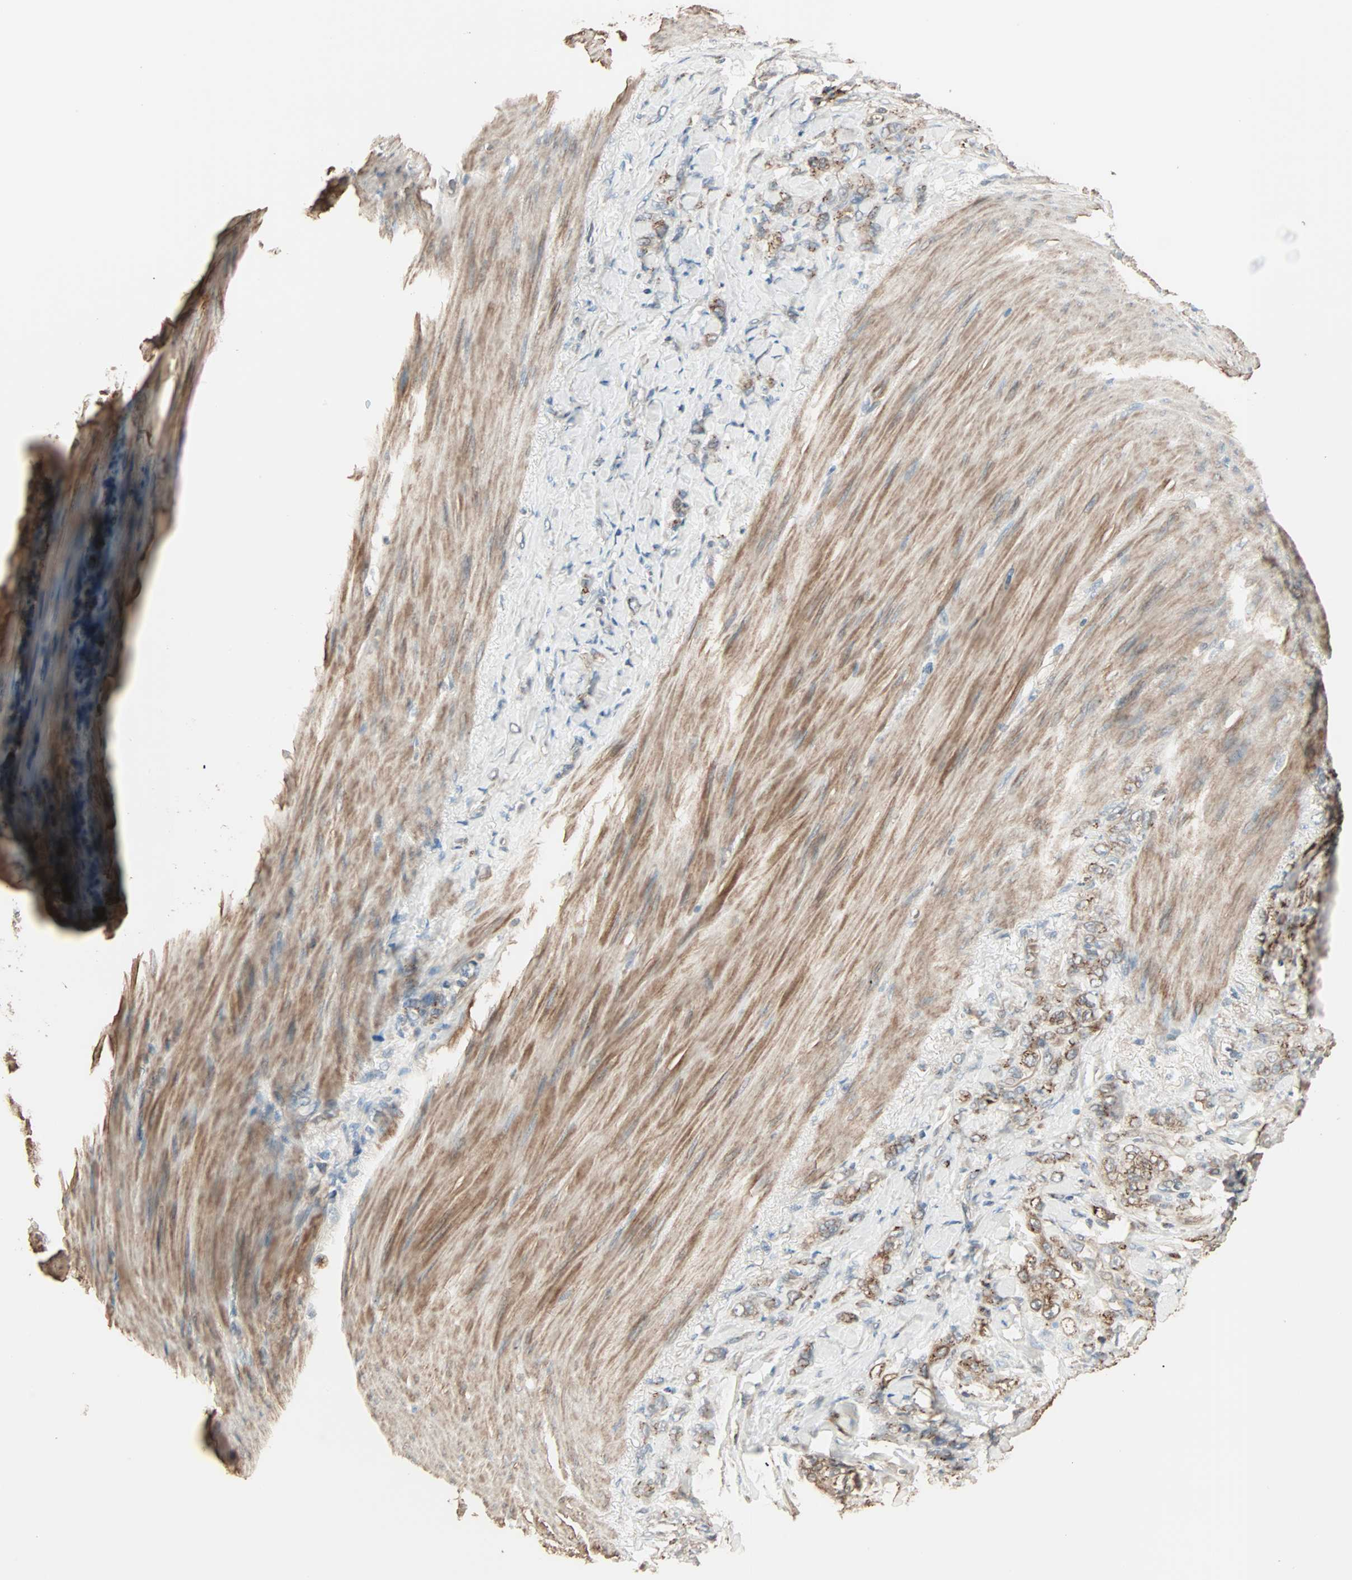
{"staining": {"intensity": "moderate", "quantity": ">75%", "location": "cytoplasmic/membranous"}, "tissue": "stomach cancer", "cell_type": "Tumor cells", "image_type": "cancer", "snomed": [{"axis": "morphology", "description": "Adenocarcinoma, NOS"}, {"axis": "topography", "description": "Stomach"}], "caption": "Stomach cancer stained with immunohistochemistry displays moderate cytoplasmic/membranous expression in about >75% of tumor cells.", "gene": "GALNT3", "patient": {"sex": "male", "age": 82}}